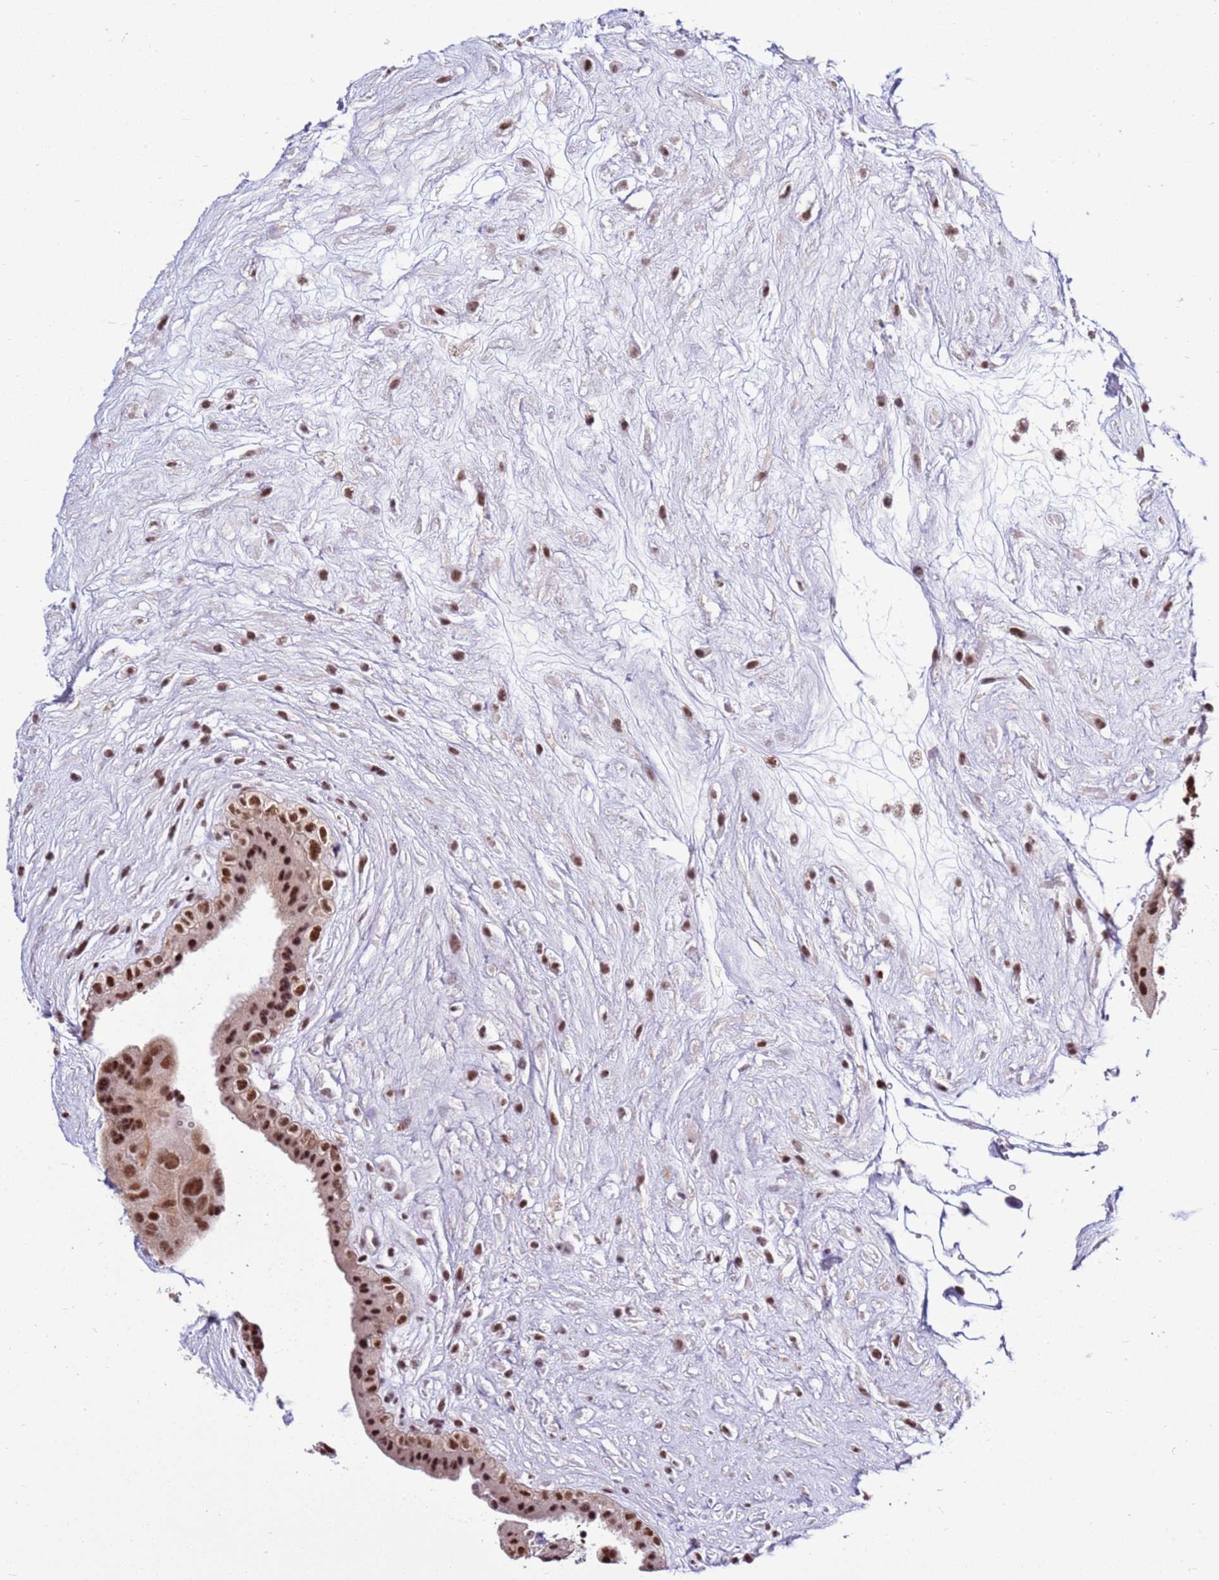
{"staining": {"intensity": "strong", "quantity": ">75%", "location": "nuclear"}, "tissue": "placenta", "cell_type": "Decidual cells", "image_type": "normal", "snomed": [{"axis": "morphology", "description": "Normal tissue, NOS"}, {"axis": "topography", "description": "Placenta"}], "caption": "IHC micrograph of benign human placenta stained for a protein (brown), which demonstrates high levels of strong nuclear expression in approximately >75% of decidual cells.", "gene": "AKAP8L", "patient": {"sex": "female", "age": 18}}